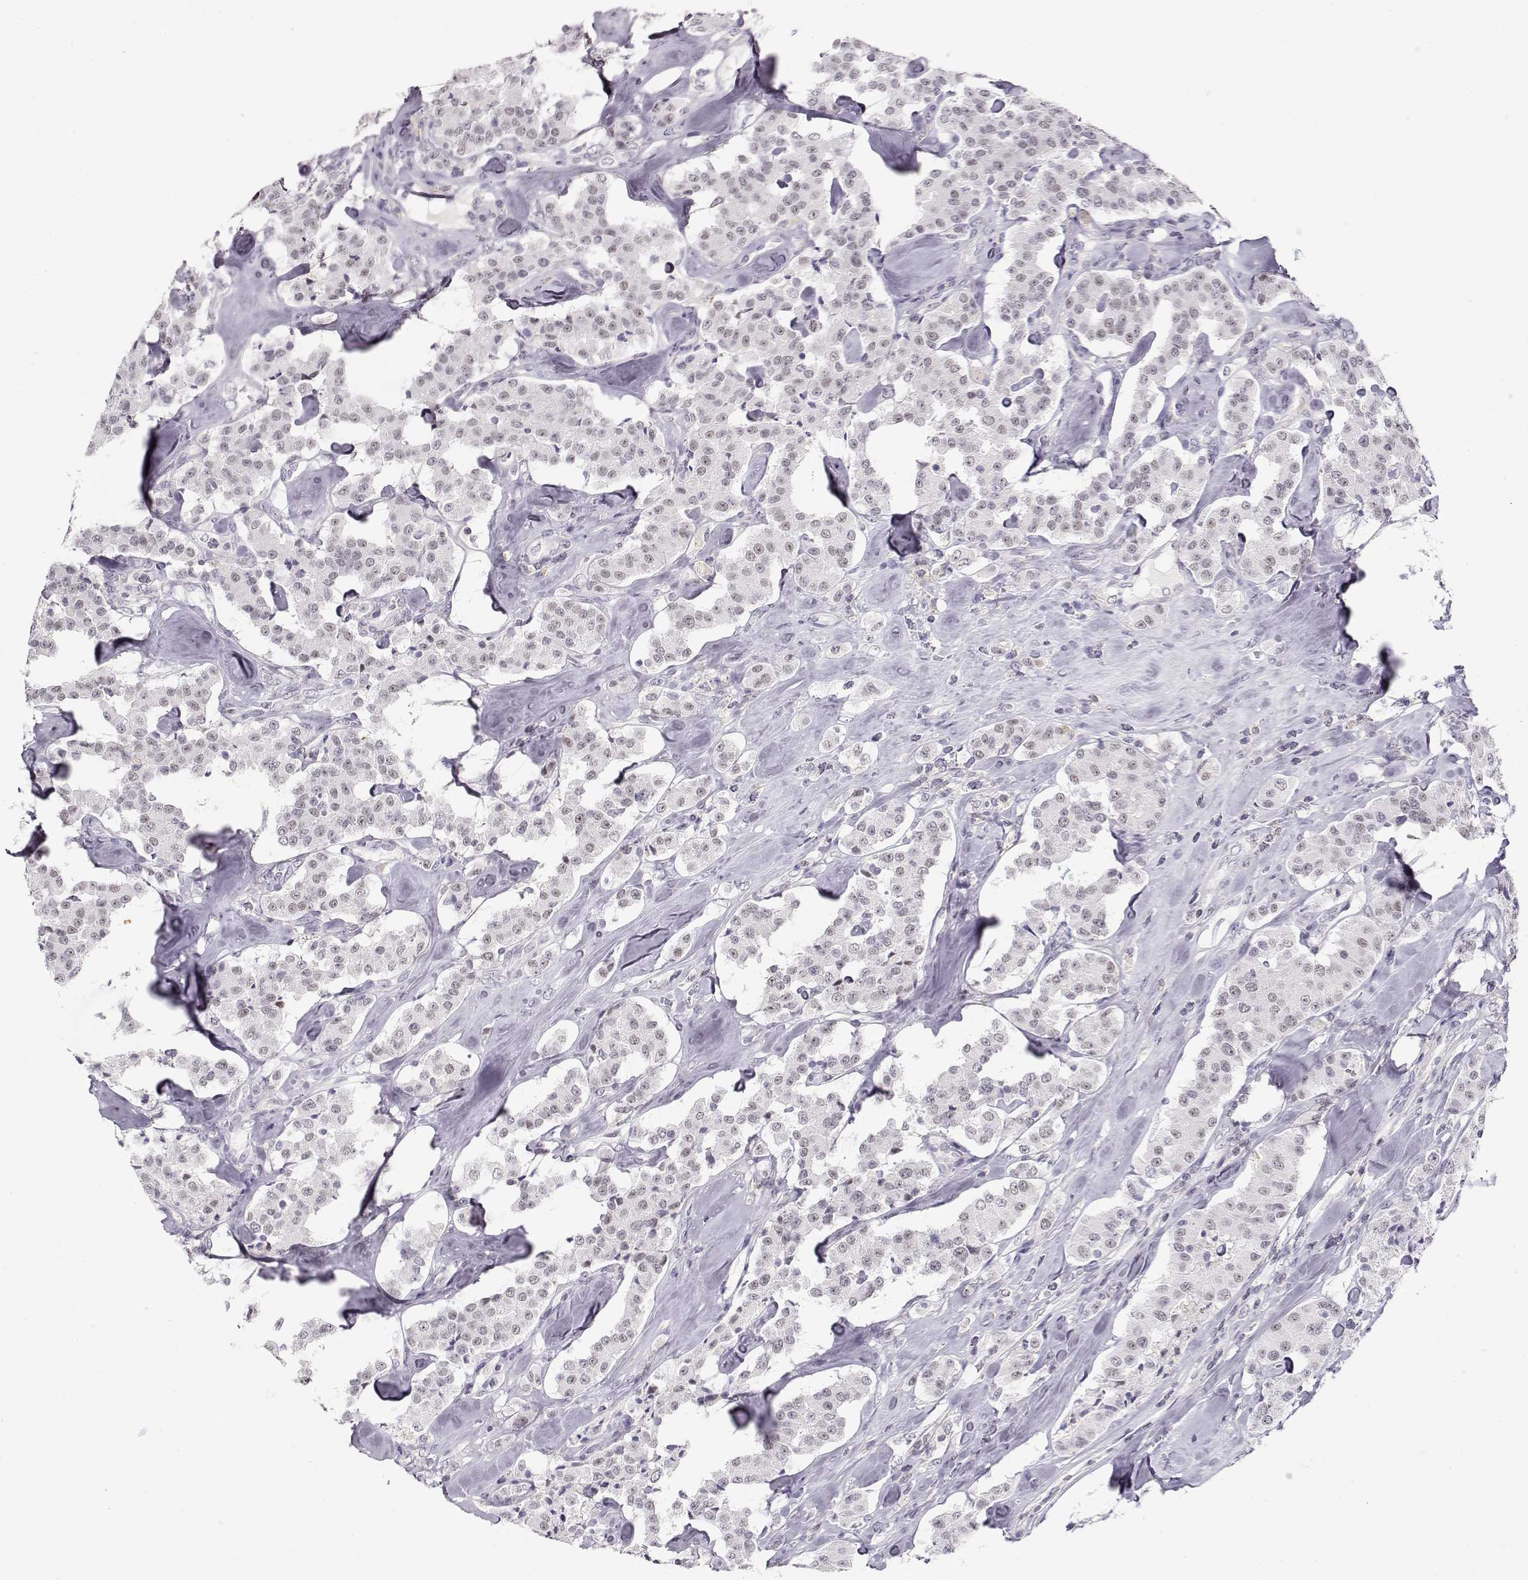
{"staining": {"intensity": "negative", "quantity": "none", "location": "none"}, "tissue": "carcinoid", "cell_type": "Tumor cells", "image_type": "cancer", "snomed": [{"axis": "morphology", "description": "Carcinoid, malignant, NOS"}, {"axis": "topography", "description": "Pancreas"}], "caption": "Tumor cells are negative for brown protein staining in carcinoid.", "gene": "TEPP", "patient": {"sex": "male", "age": 41}}